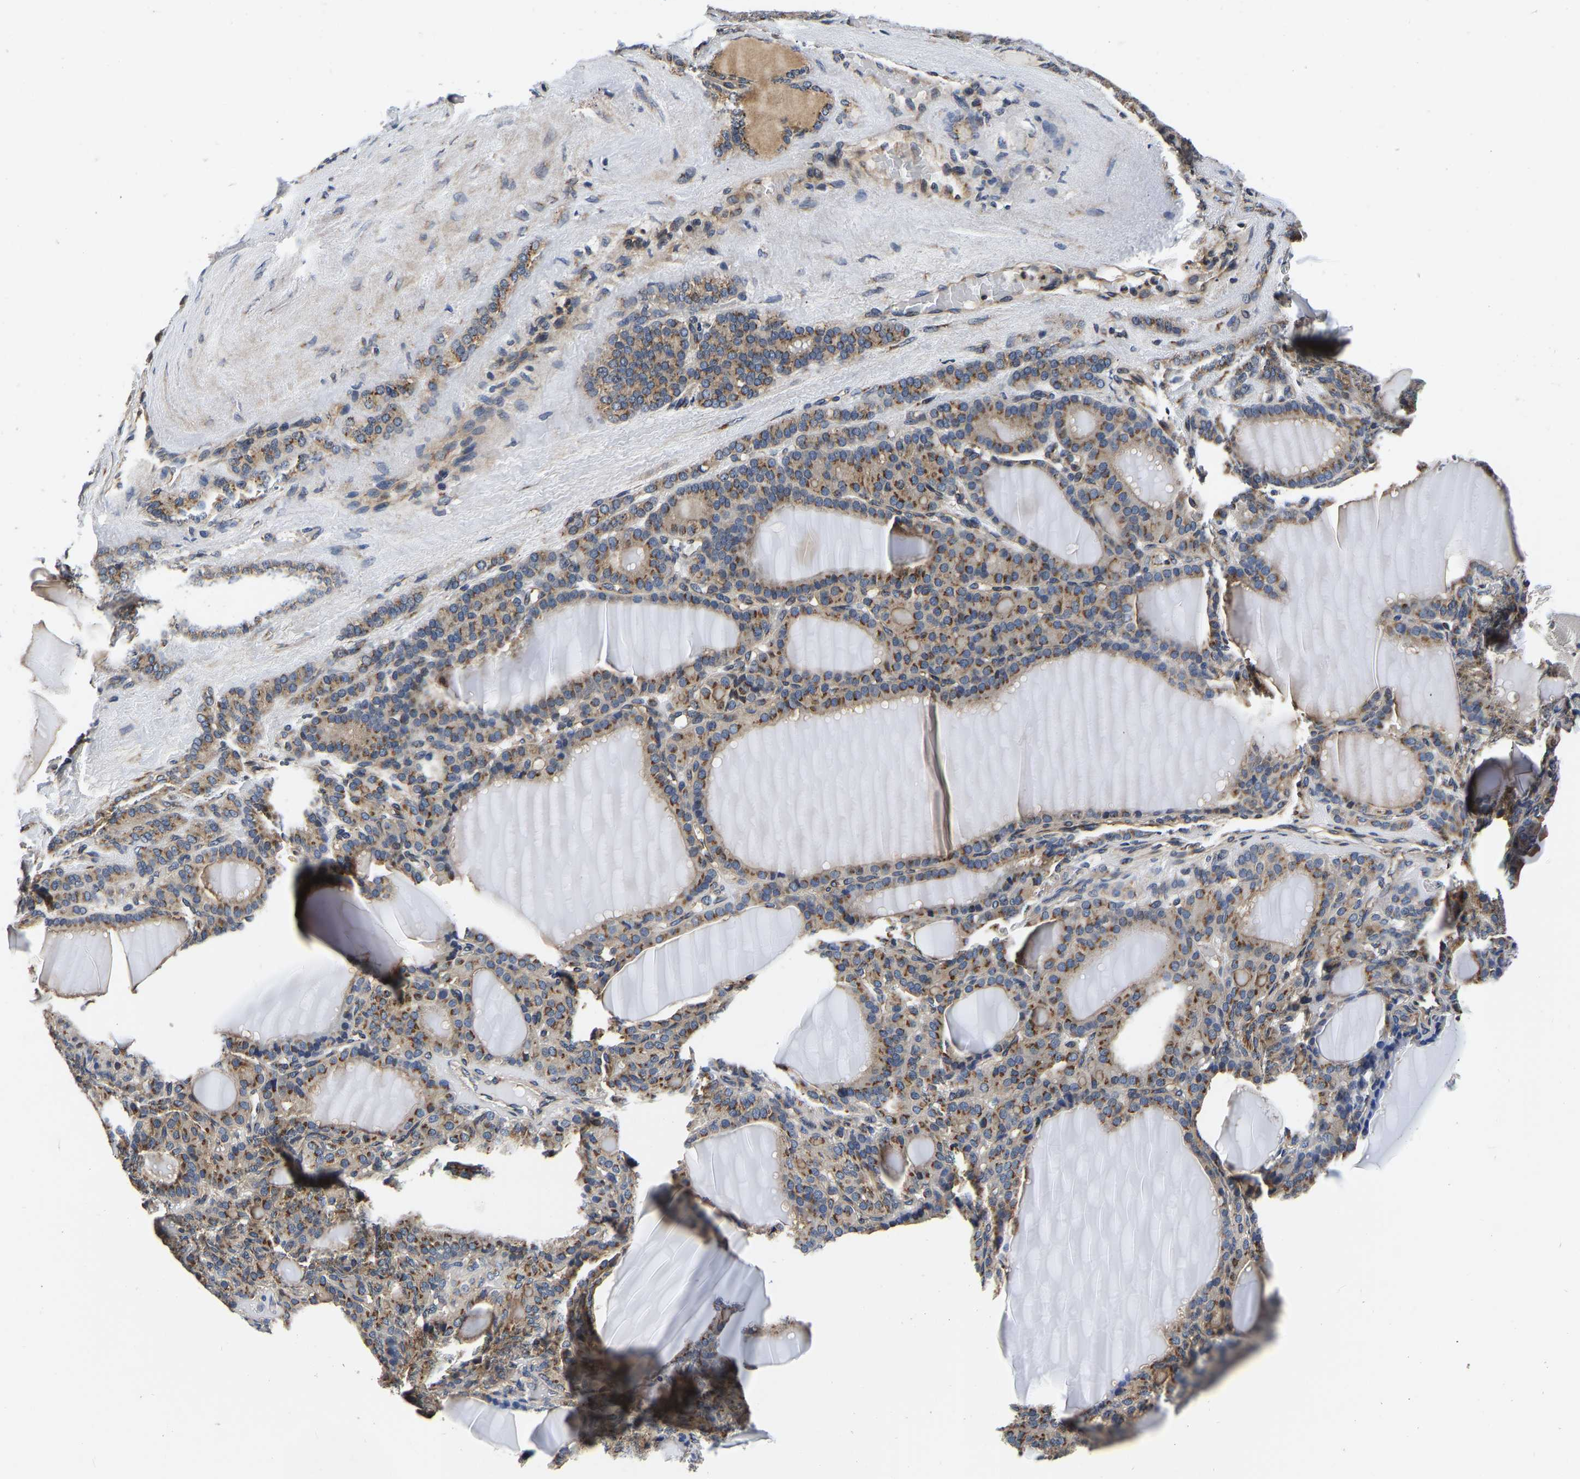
{"staining": {"intensity": "moderate", "quantity": ">75%", "location": "cytoplasmic/membranous"}, "tissue": "thyroid gland", "cell_type": "Glandular cells", "image_type": "normal", "snomed": [{"axis": "morphology", "description": "Normal tissue, NOS"}, {"axis": "topography", "description": "Thyroid gland"}], "caption": "An image of thyroid gland stained for a protein reveals moderate cytoplasmic/membranous brown staining in glandular cells. The staining is performed using DAB (3,3'-diaminobenzidine) brown chromogen to label protein expression. The nuclei are counter-stained blue using hematoxylin.", "gene": "RABAC1", "patient": {"sex": "female", "age": 28}}